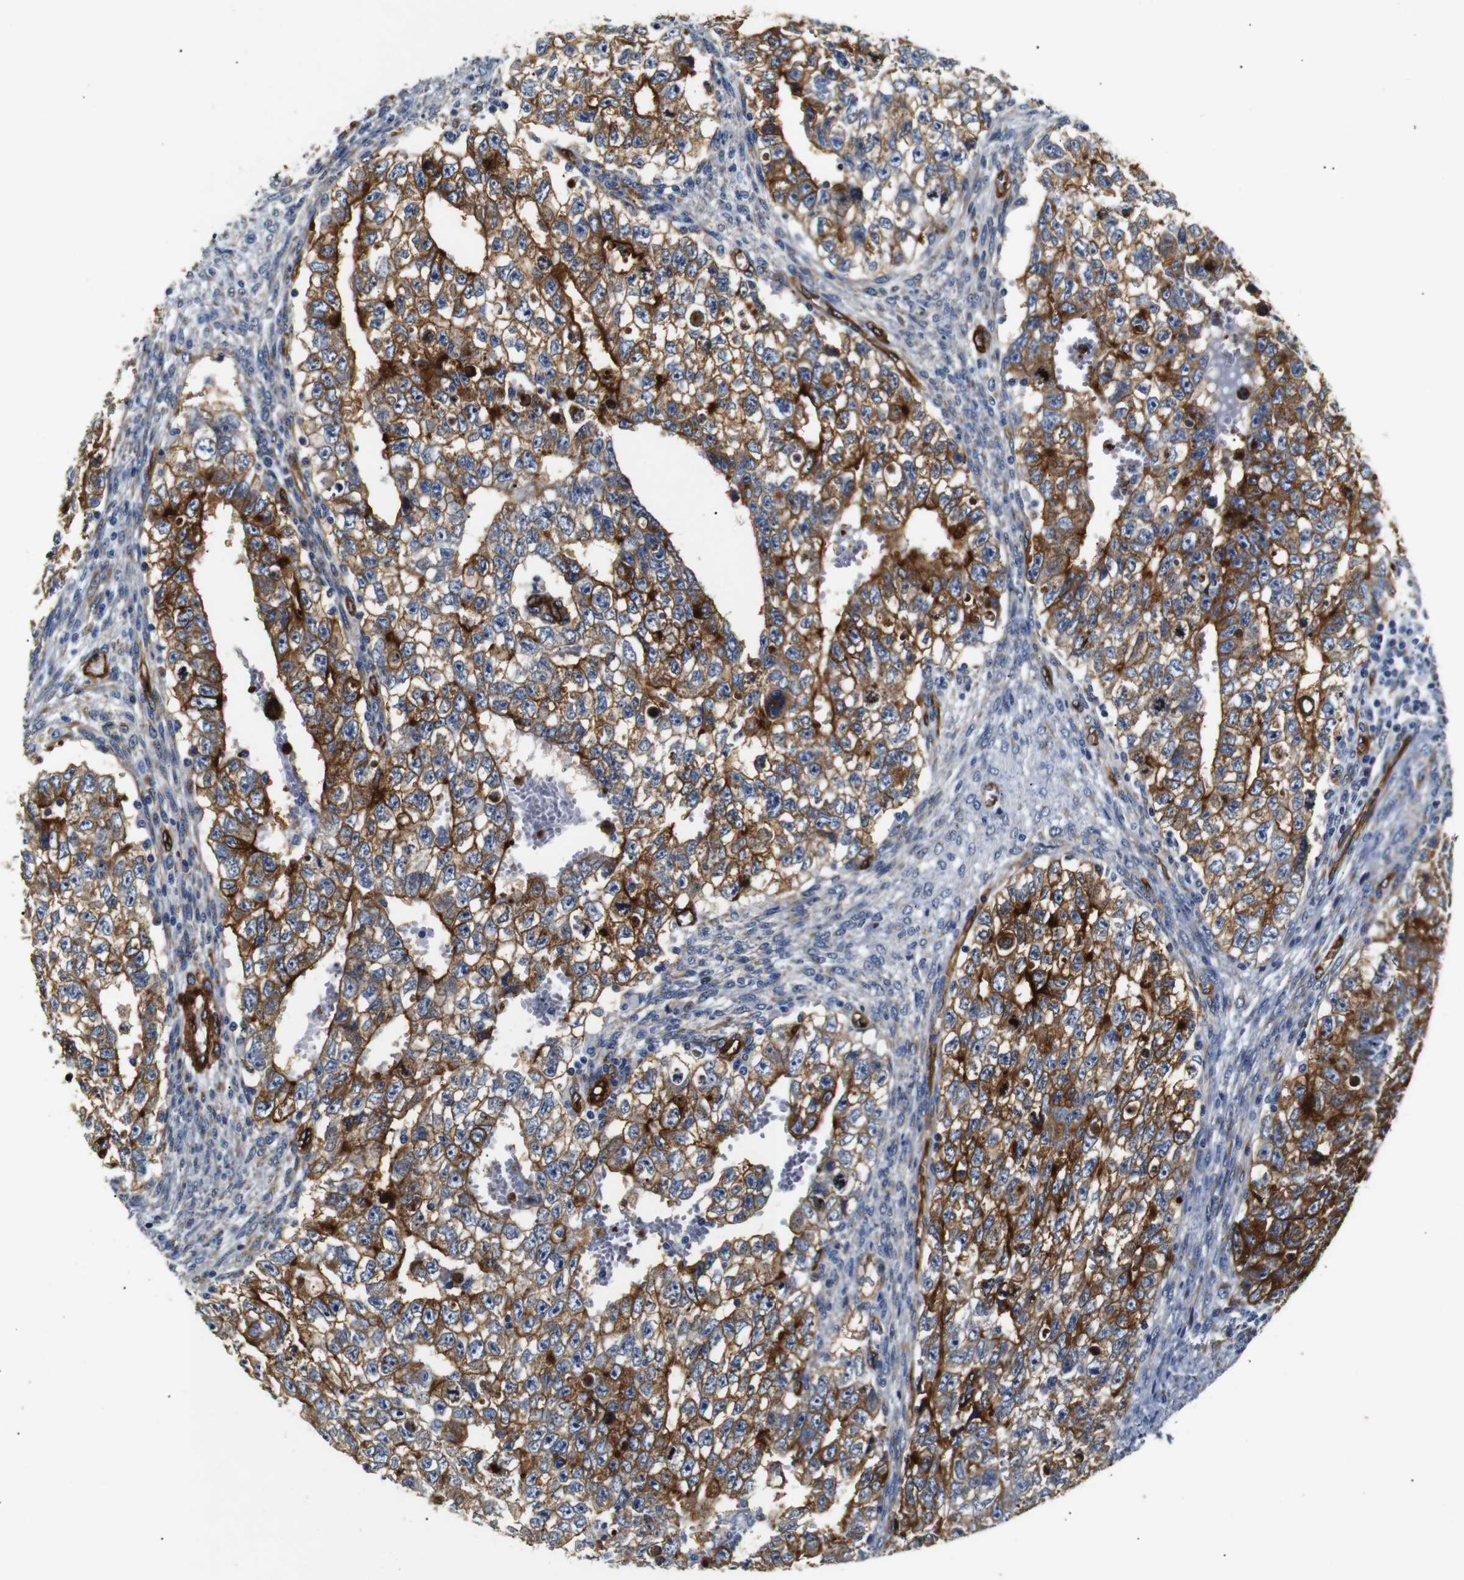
{"staining": {"intensity": "strong", "quantity": ">75%", "location": "cytoplasmic/membranous"}, "tissue": "testis cancer", "cell_type": "Tumor cells", "image_type": "cancer", "snomed": [{"axis": "morphology", "description": "Seminoma, NOS"}, {"axis": "morphology", "description": "Carcinoma, Embryonal, NOS"}, {"axis": "topography", "description": "Testis"}], "caption": "Tumor cells exhibit strong cytoplasmic/membranous positivity in approximately >75% of cells in testis embryonal carcinoma.", "gene": "CAV2", "patient": {"sex": "male", "age": 38}}